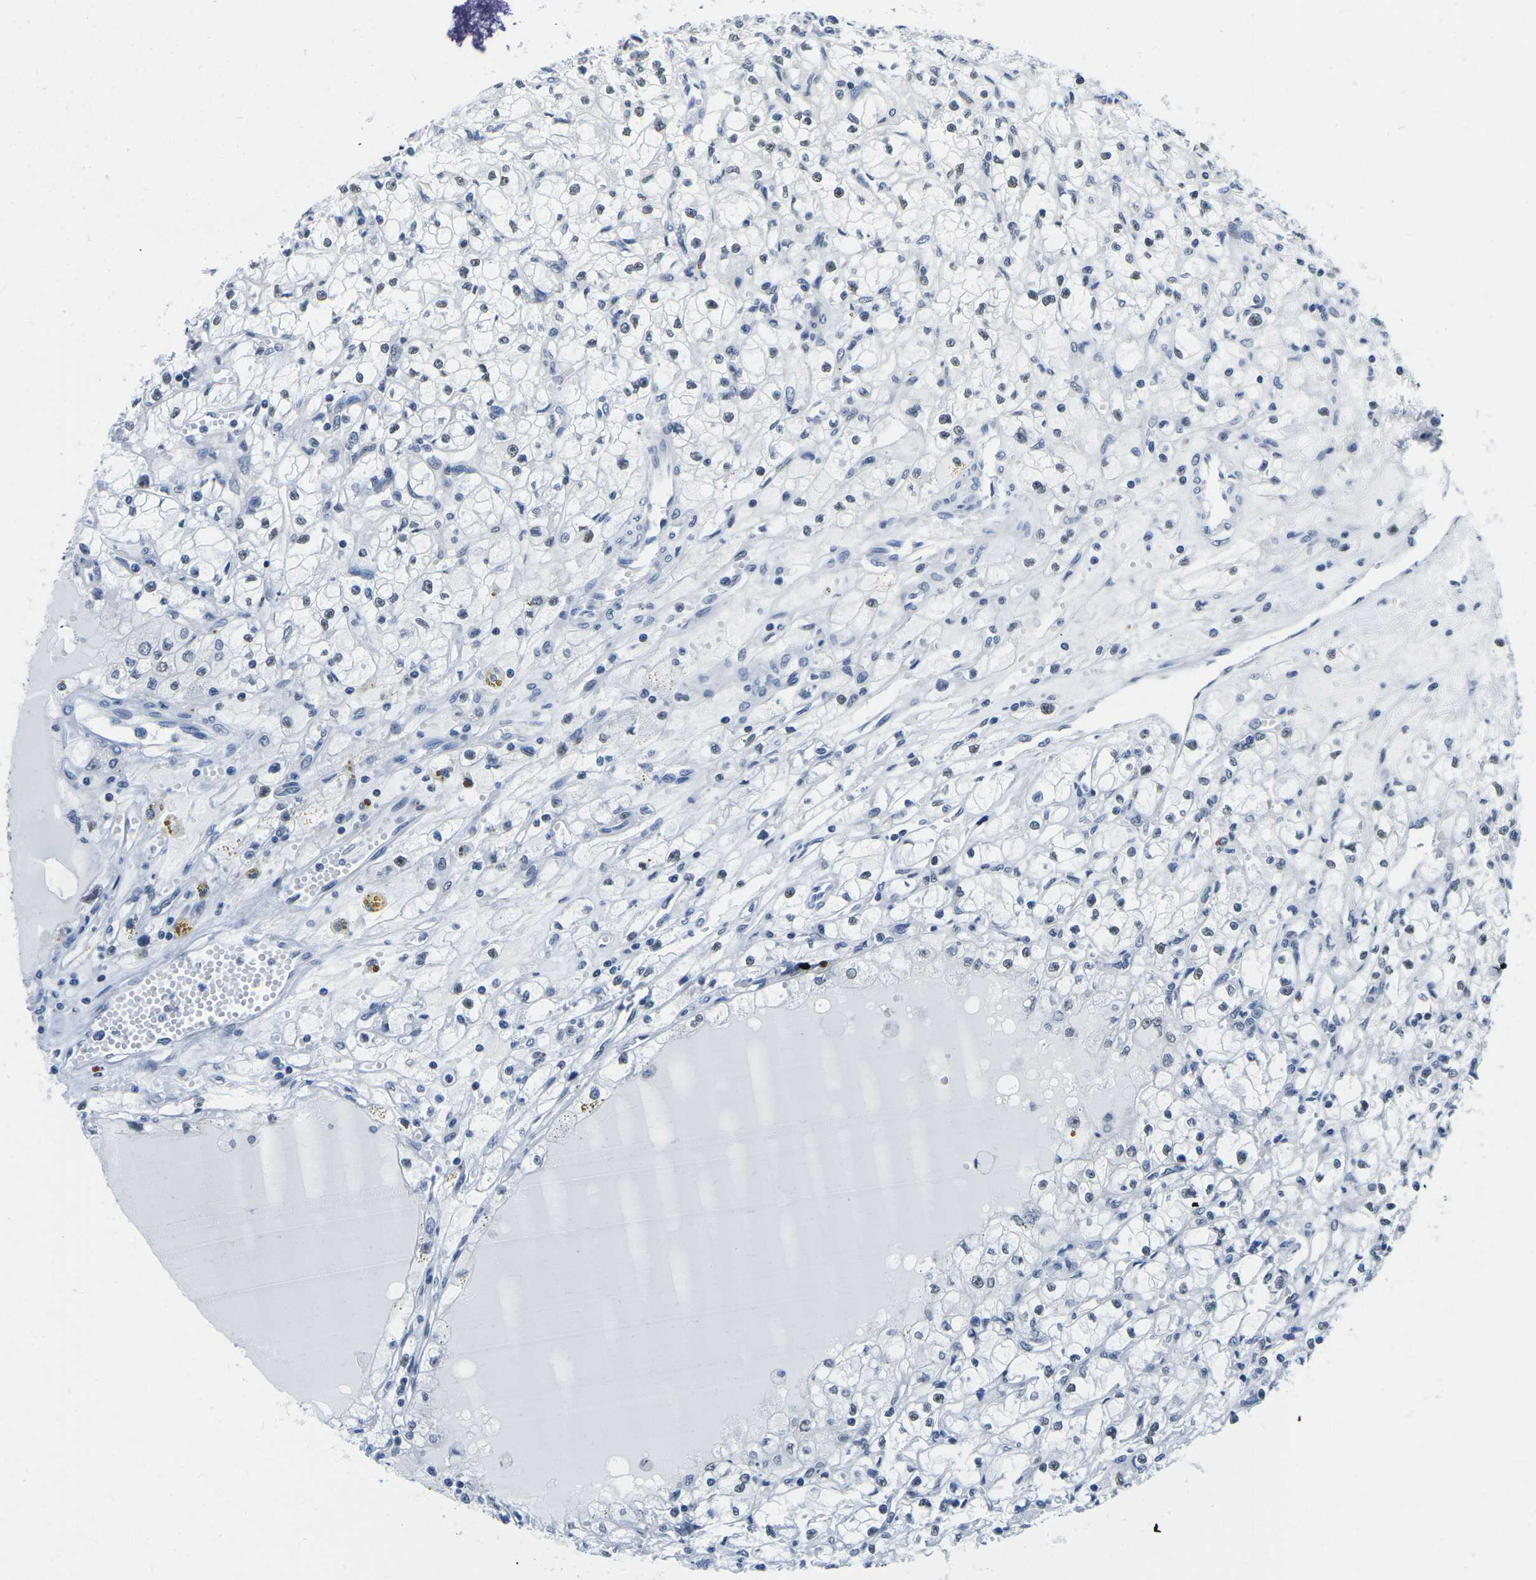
{"staining": {"intensity": "weak", "quantity": "25%-75%", "location": "nuclear"}, "tissue": "renal cancer", "cell_type": "Tumor cells", "image_type": "cancer", "snomed": [{"axis": "morphology", "description": "Adenocarcinoma, NOS"}, {"axis": "topography", "description": "Kidney"}], "caption": "Protein staining demonstrates weak nuclear positivity in approximately 25%-75% of tumor cells in renal cancer (adenocarcinoma).", "gene": "UBA7", "patient": {"sex": "male", "age": 56}}